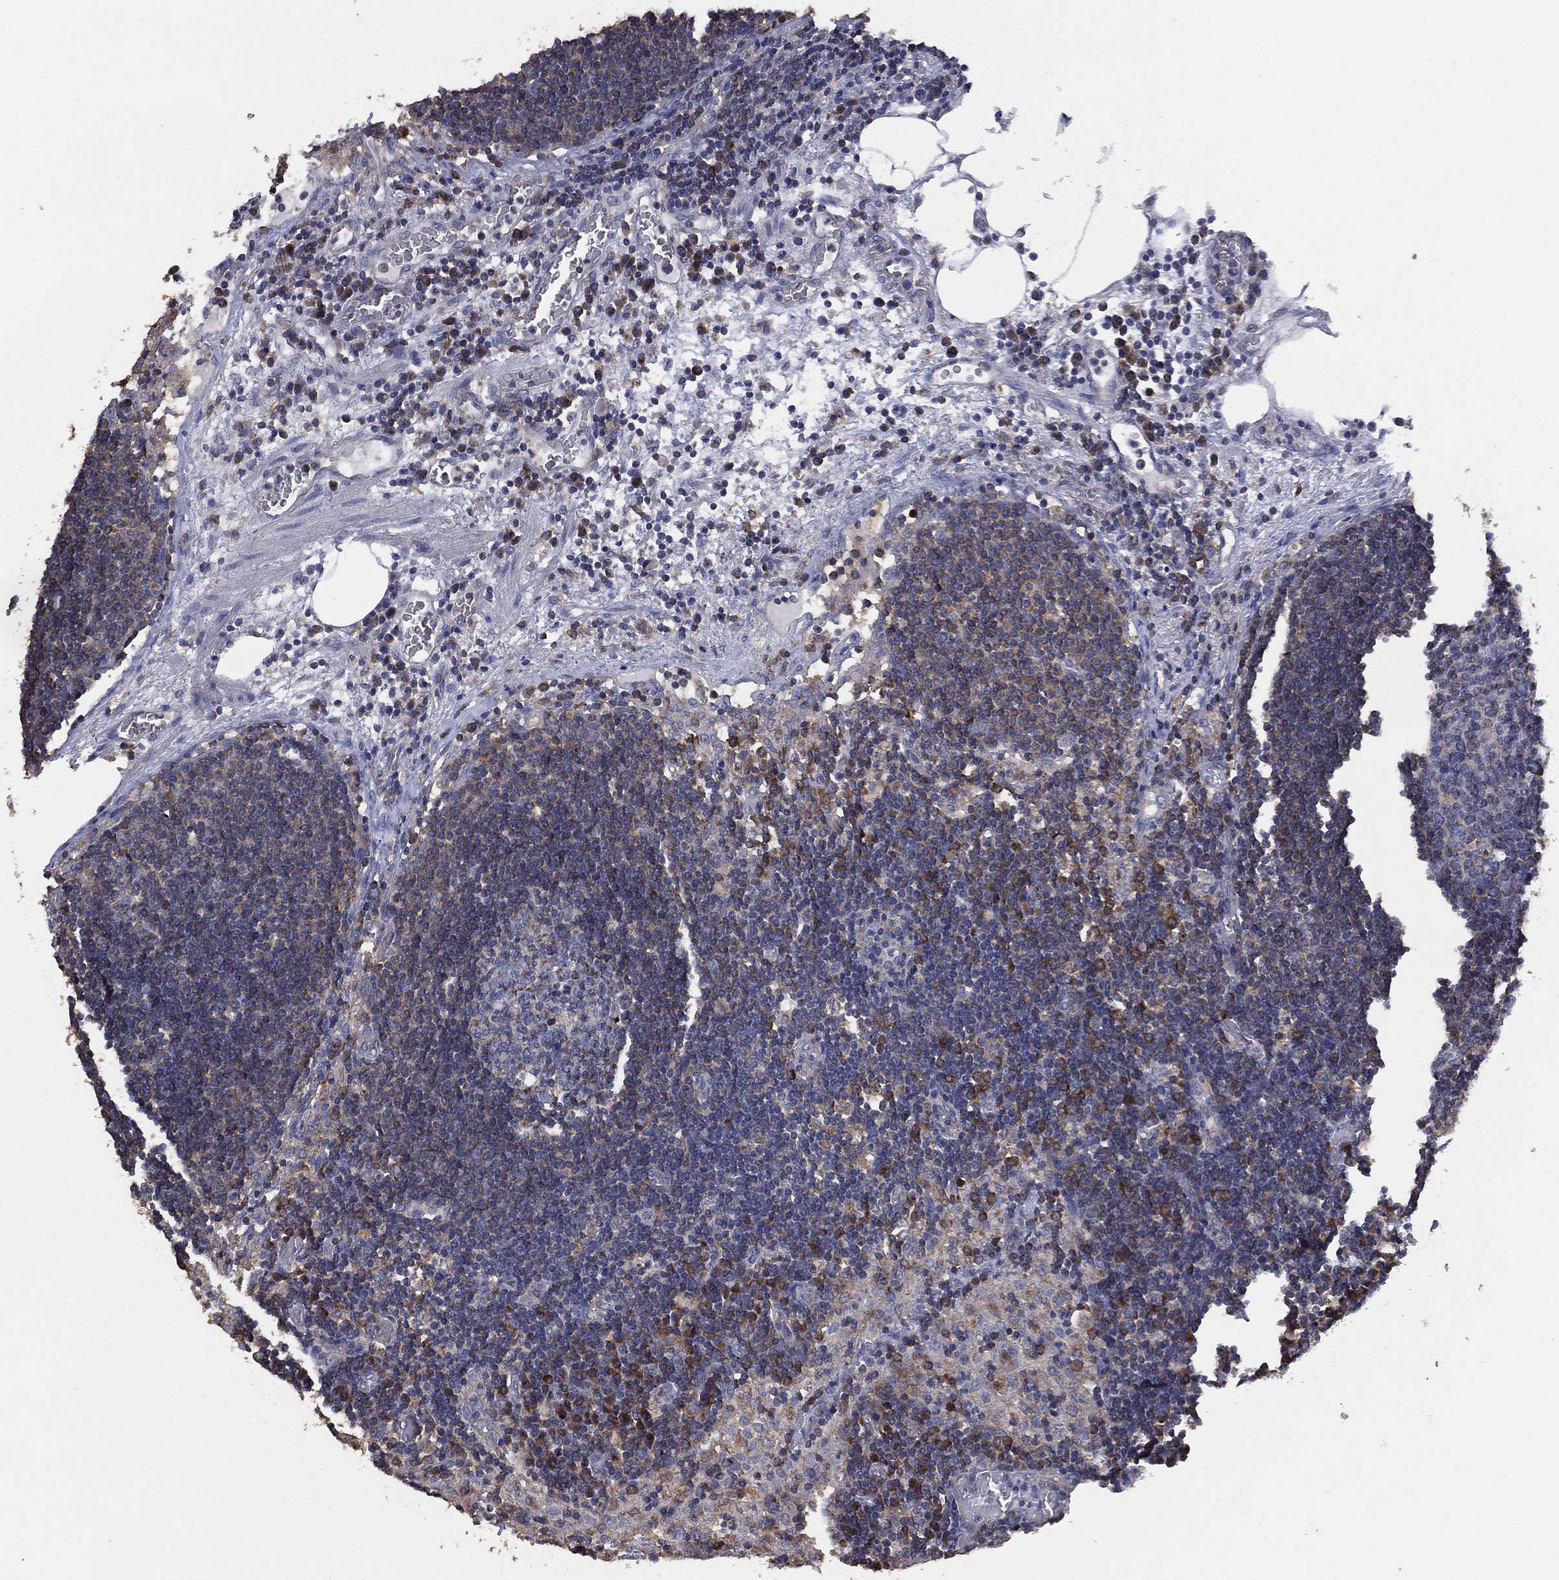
{"staining": {"intensity": "moderate", "quantity": "25%-75%", "location": "cytoplasmic/membranous"}, "tissue": "lymph node", "cell_type": "Germinal center cells", "image_type": "normal", "snomed": [{"axis": "morphology", "description": "Normal tissue, NOS"}, {"axis": "topography", "description": "Lymph node"}], "caption": "Immunohistochemistry photomicrograph of unremarkable lymph node: lymph node stained using immunohistochemistry reveals medium levels of moderate protein expression localized specifically in the cytoplasmic/membranous of germinal center cells, appearing as a cytoplasmic/membranous brown color.", "gene": "LIMD1", "patient": {"sex": "male", "age": 63}}